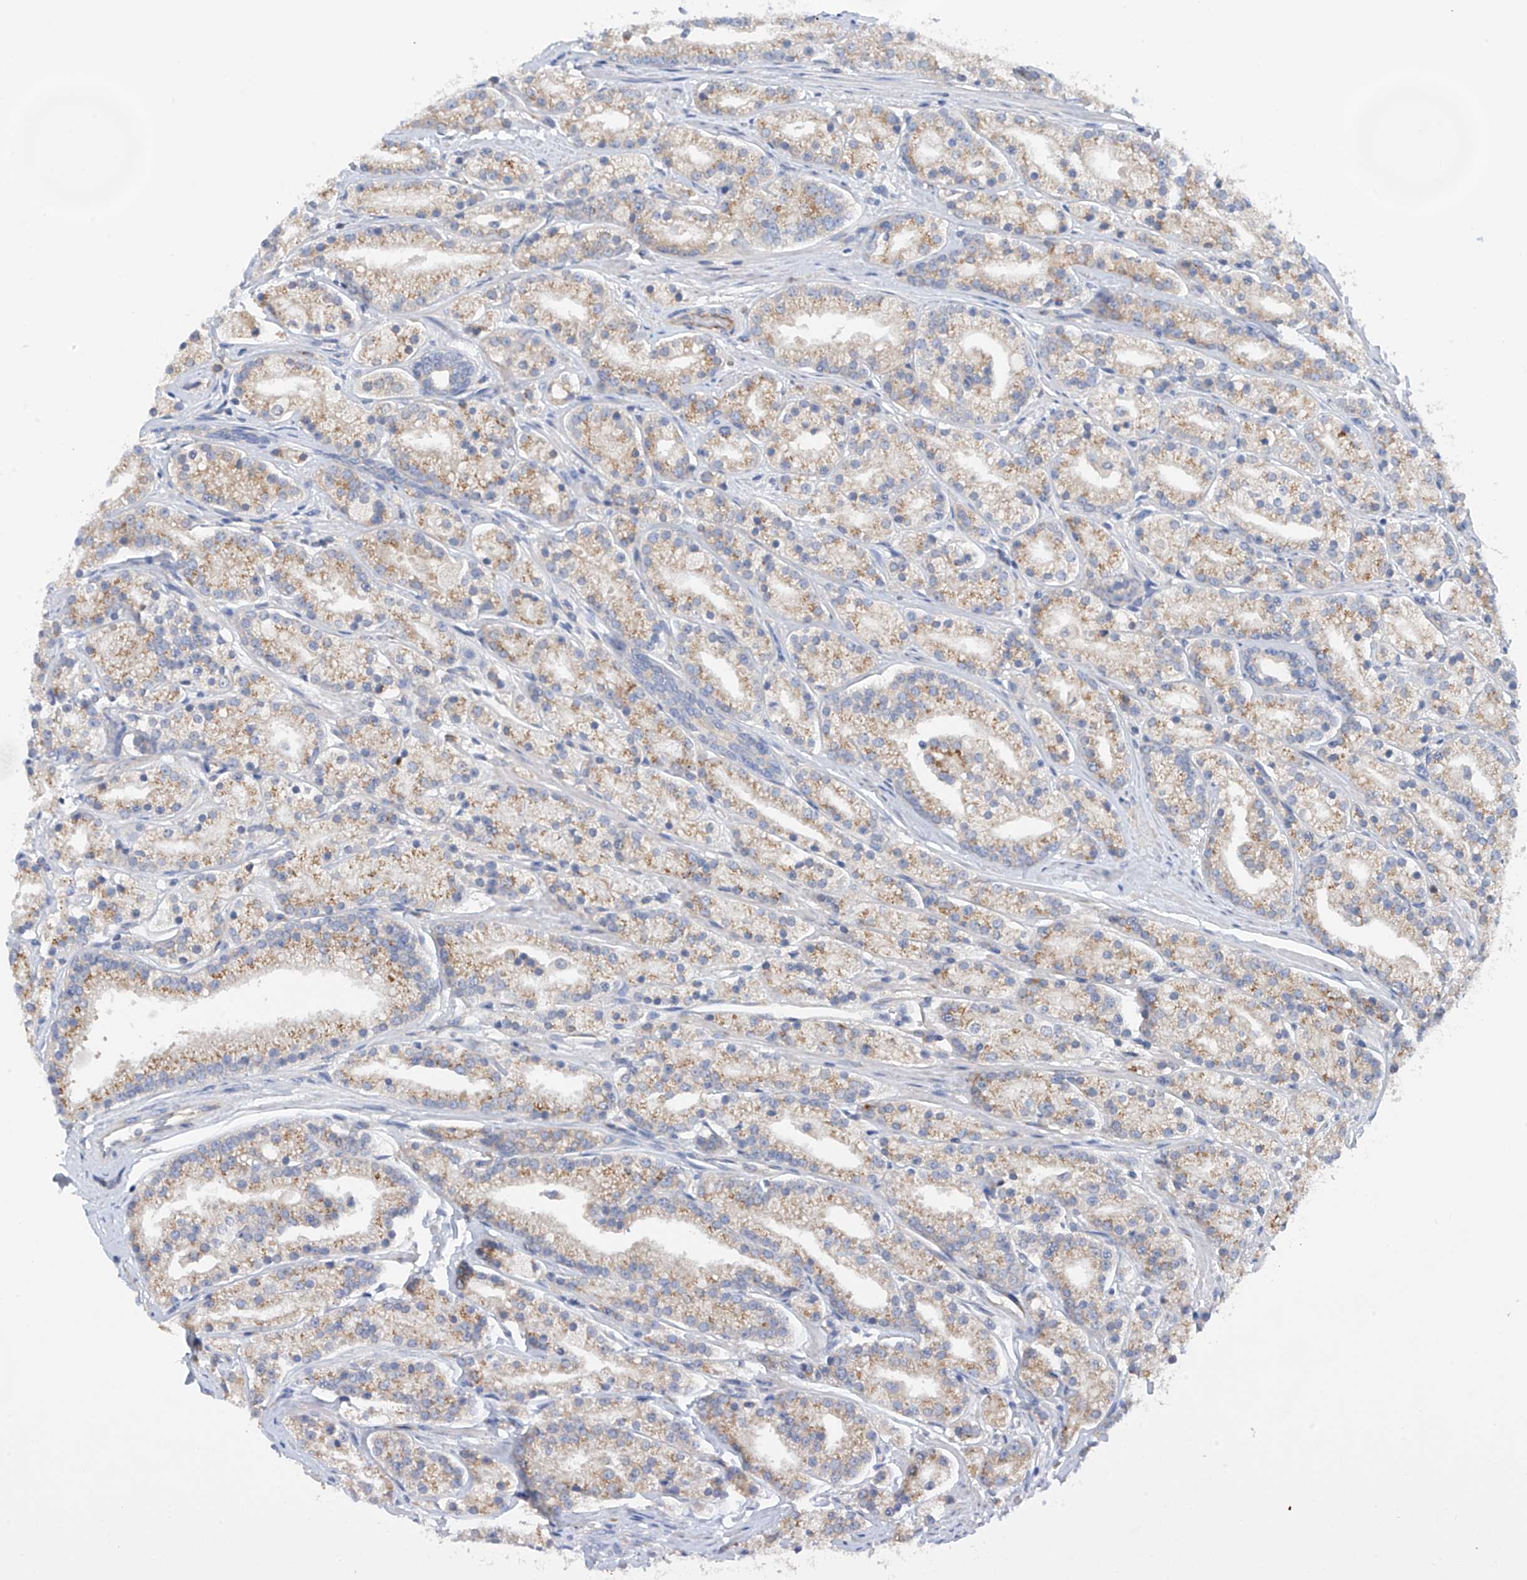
{"staining": {"intensity": "moderate", "quantity": "25%-75%", "location": "cytoplasmic/membranous"}, "tissue": "prostate cancer", "cell_type": "Tumor cells", "image_type": "cancer", "snomed": [{"axis": "morphology", "description": "Adenocarcinoma, High grade"}, {"axis": "topography", "description": "Prostate"}], "caption": "Protein expression analysis of human adenocarcinoma (high-grade) (prostate) reveals moderate cytoplasmic/membranous expression in about 25%-75% of tumor cells. The protein is shown in brown color, while the nuclei are stained blue.", "gene": "SLC5A11", "patient": {"sex": "male", "age": 69}}